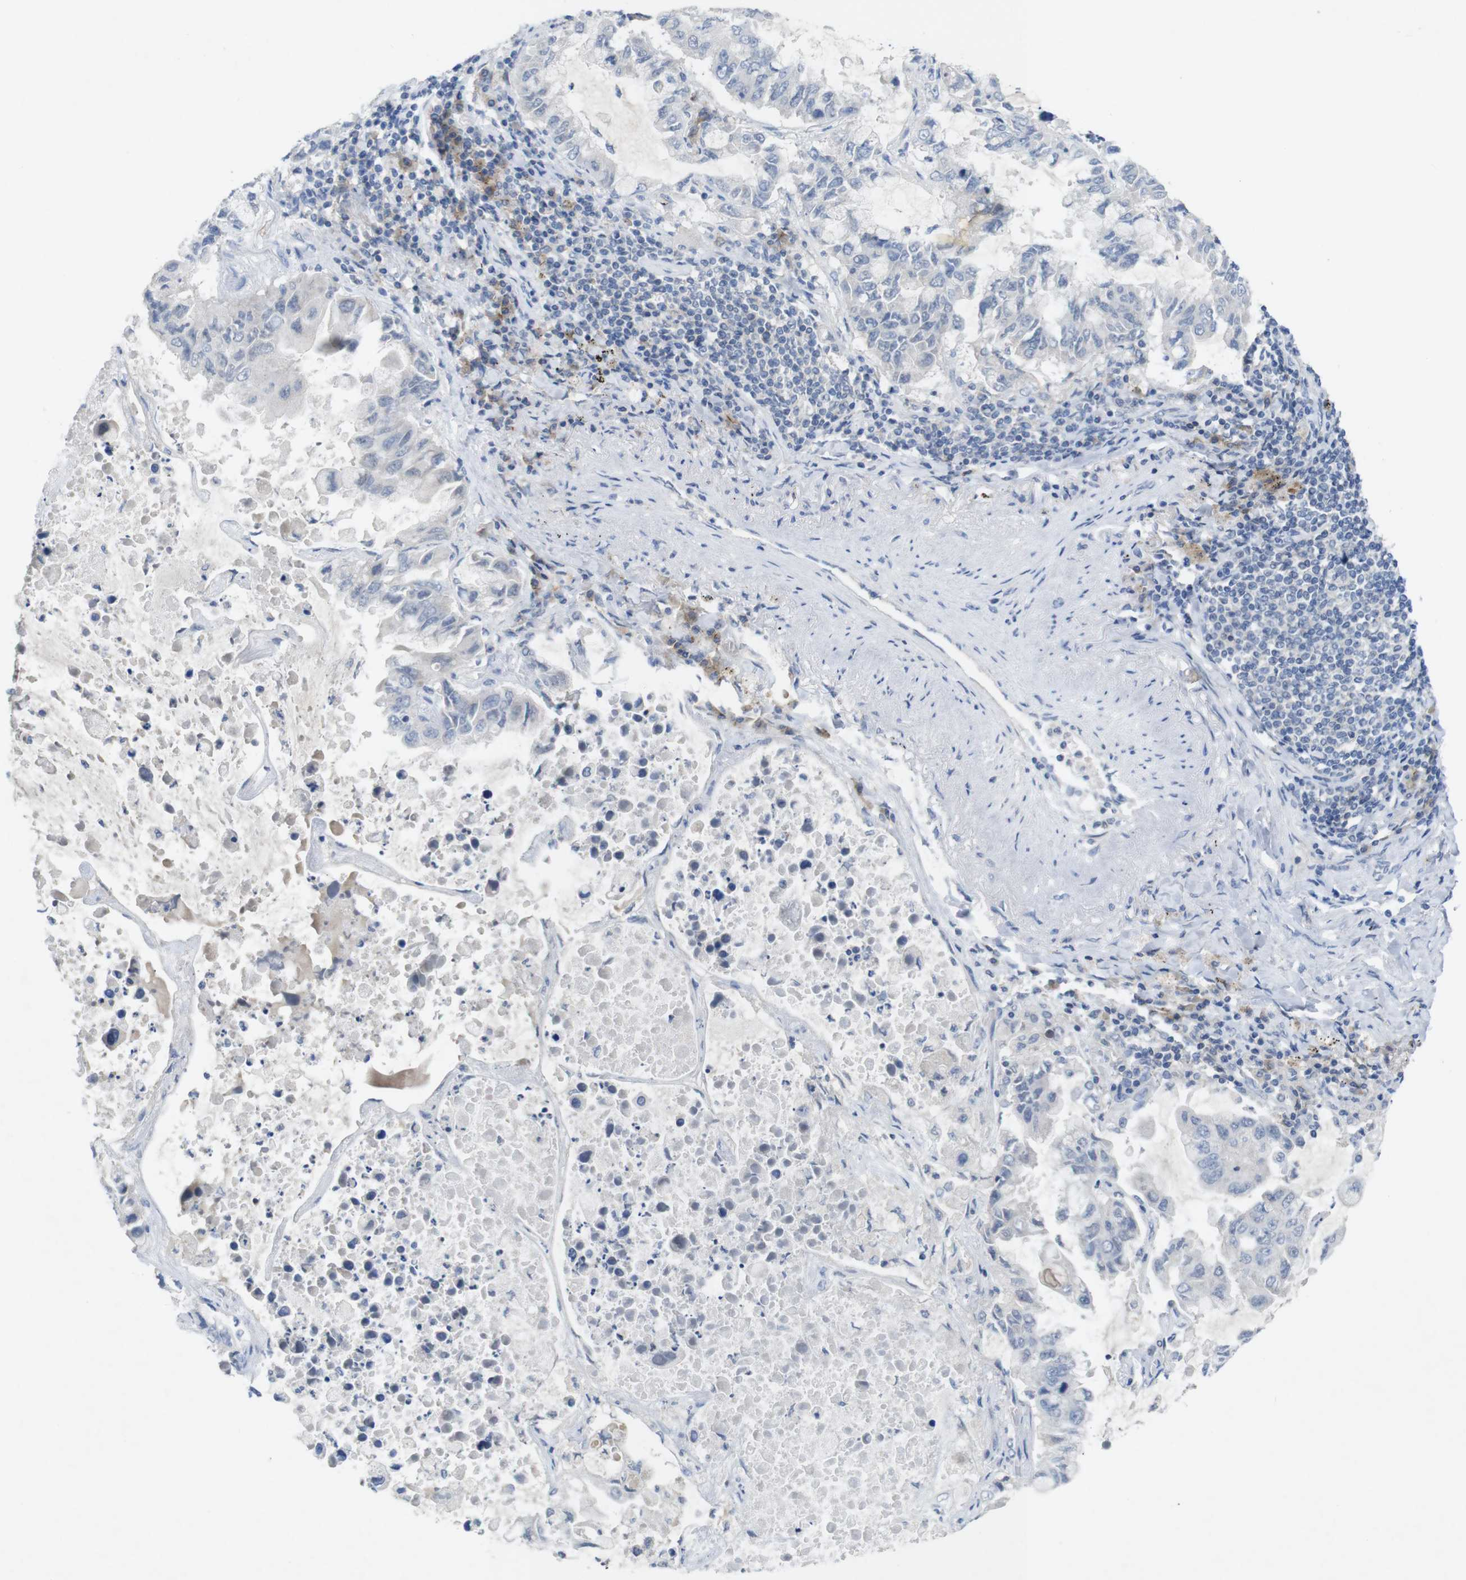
{"staining": {"intensity": "negative", "quantity": "none", "location": "none"}, "tissue": "lung cancer", "cell_type": "Tumor cells", "image_type": "cancer", "snomed": [{"axis": "morphology", "description": "Adenocarcinoma, NOS"}, {"axis": "topography", "description": "Lung"}], "caption": "Tumor cells are negative for brown protein staining in lung cancer (adenocarcinoma). Brightfield microscopy of immunohistochemistry (IHC) stained with DAB (3,3'-diaminobenzidine) (brown) and hematoxylin (blue), captured at high magnification.", "gene": "SLAMF7", "patient": {"sex": "male", "age": 64}}